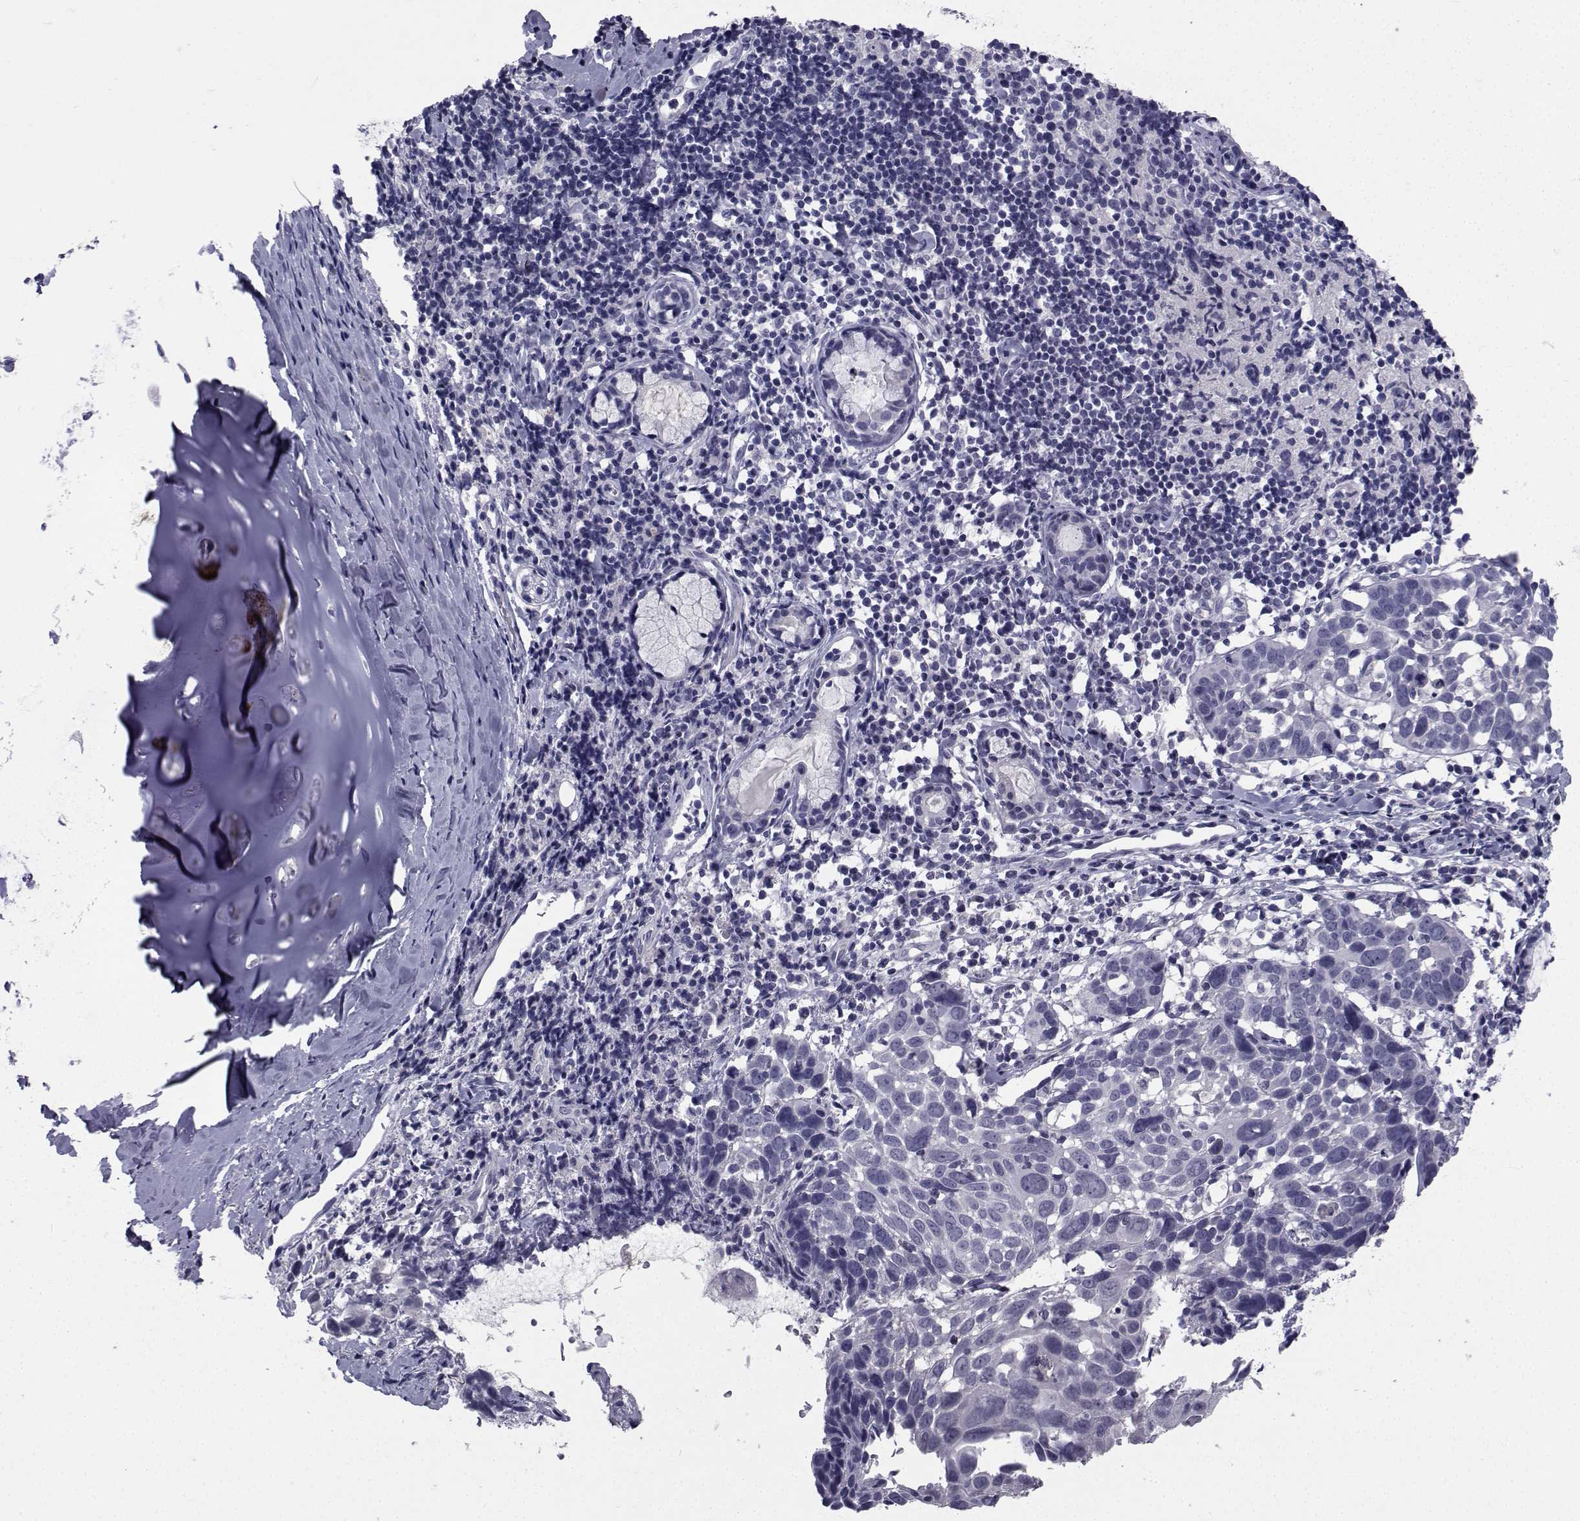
{"staining": {"intensity": "negative", "quantity": "none", "location": "none"}, "tissue": "lung cancer", "cell_type": "Tumor cells", "image_type": "cancer", "snomed": [{"axis": "morphology", "description": "Squamous cell carcinoma, NOS"}, {"axis": "topography", "description": "Lung"}], "caption": "This is an IHC photomicrograph of lung cancer. There is no positivity in tumor cells.", "gene": "CHRNA1", "patient": {"sex": "male", "age": 57}}